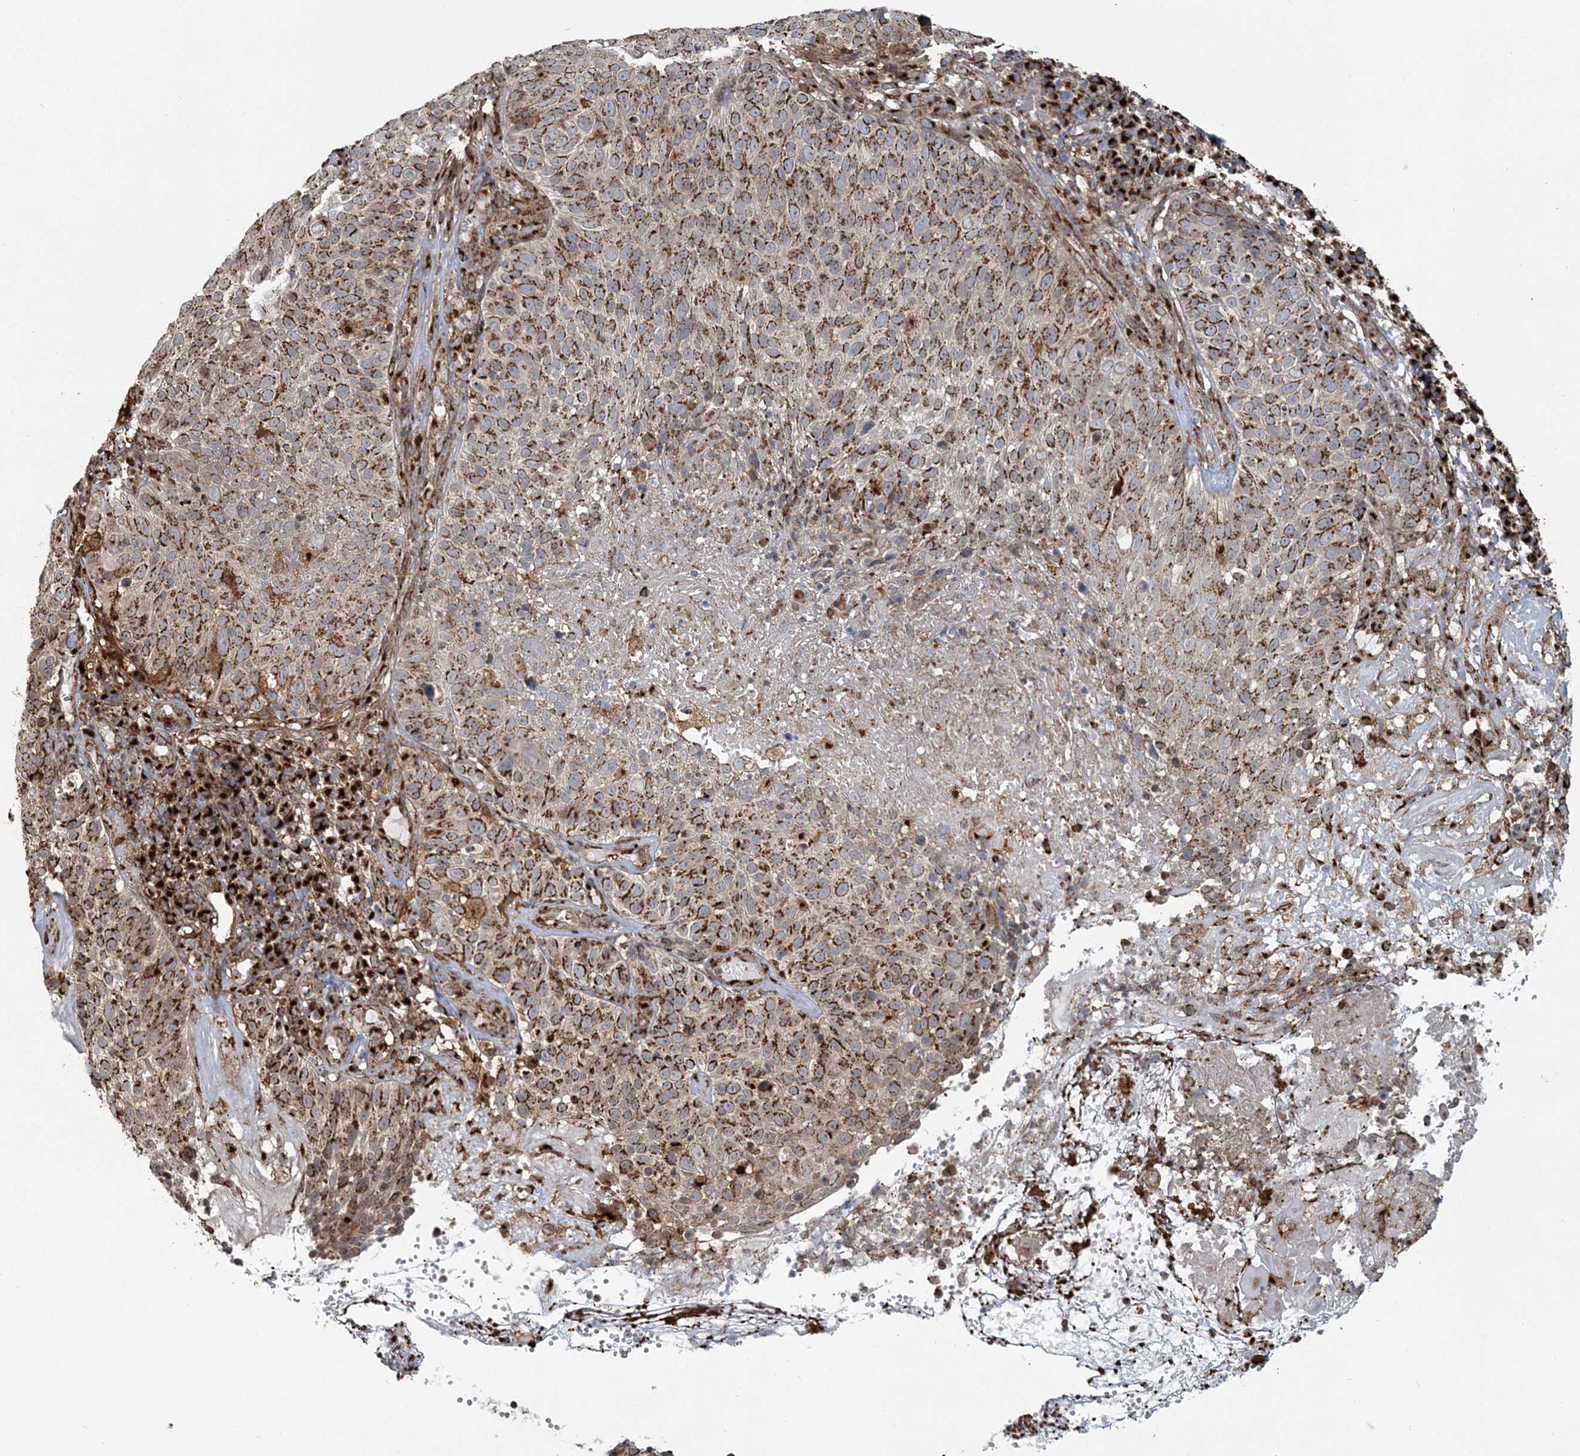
{"staining": {"intensity": "moderate", "quantity": ">75%", "location": "cytoplasmic/membranous"}, "tissue": "cervical cancer", "cell_type": "Tumor cells", "image_type": "cancer", "snomed": [{"axis": "morphology", "description": "Squamous cell carcinoma, NOS"}, {"axis": "topography", "description": "Cervix"}], "caption": "A photomicrograph showing moderate cytoplasmic/membranous staining in about >75% of tumor cells in cervical cancer, as visualized by brown immunohistochemical staining.", "gene": "TRAF3IP2", "patient": {"sex": "female", "age": 74}}